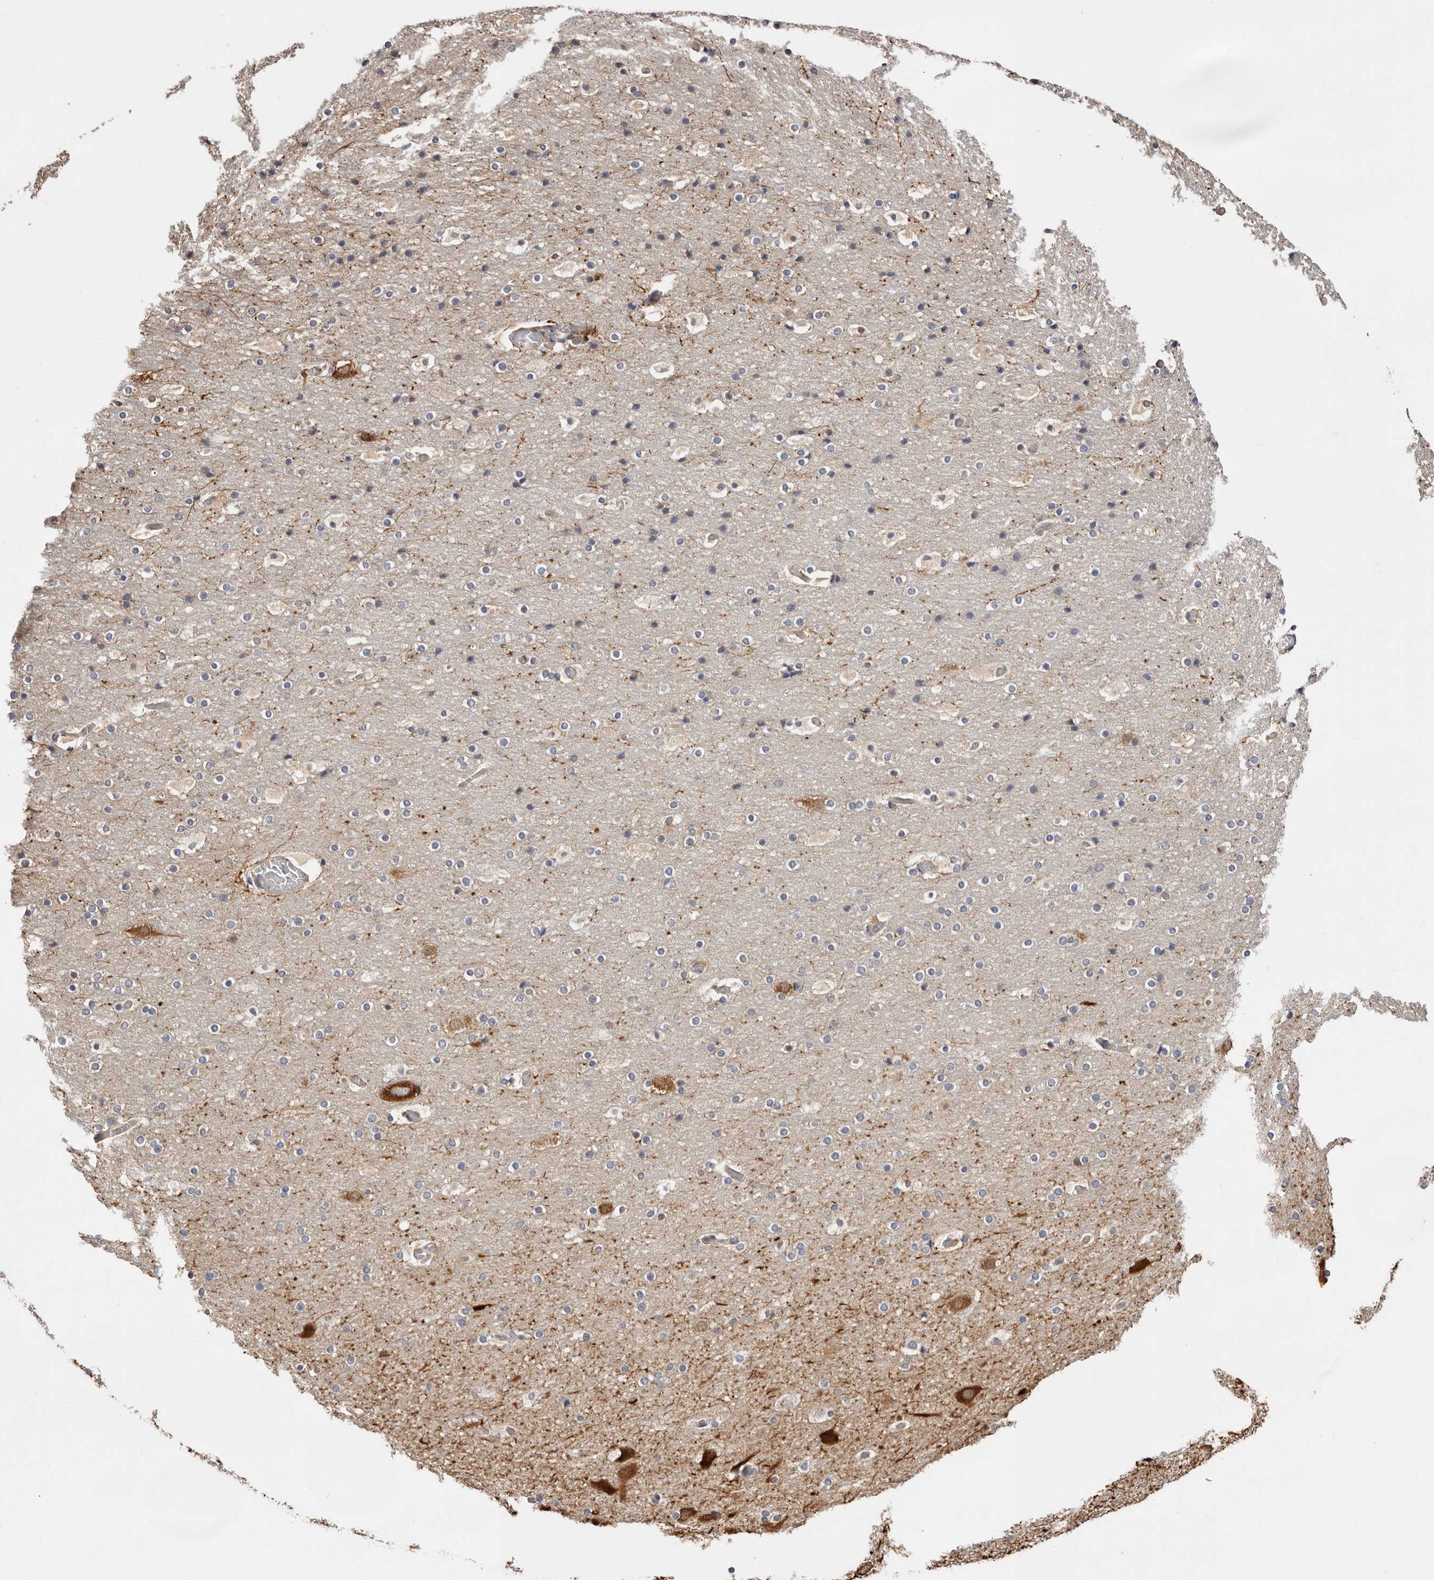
{"staining": {"intensity": "weak", "quantity": "25%-75%", "location": "cytoplasmic/membranous"}, "tissue": "cerebral cortex", "cell_type": "Endothelial cells", "image_type": "normal", "snomed": [{"axis": "morphology", "description": "Normal tissue, NOS"}, {"axis": "topography", "description": "Cerebral cortex"}], "caption": "A high-resolution micrograph shows immunohistochemistry staining of benign cerebral cortex, which reveals weak cytoplasmic/membranous expression in about 25%-75% of endothelial cells. (Brightfield microscopy of DAB IHC at high magnification).", "gene": "DOP1A", "patient": {"sex": "male", "age": 57}}